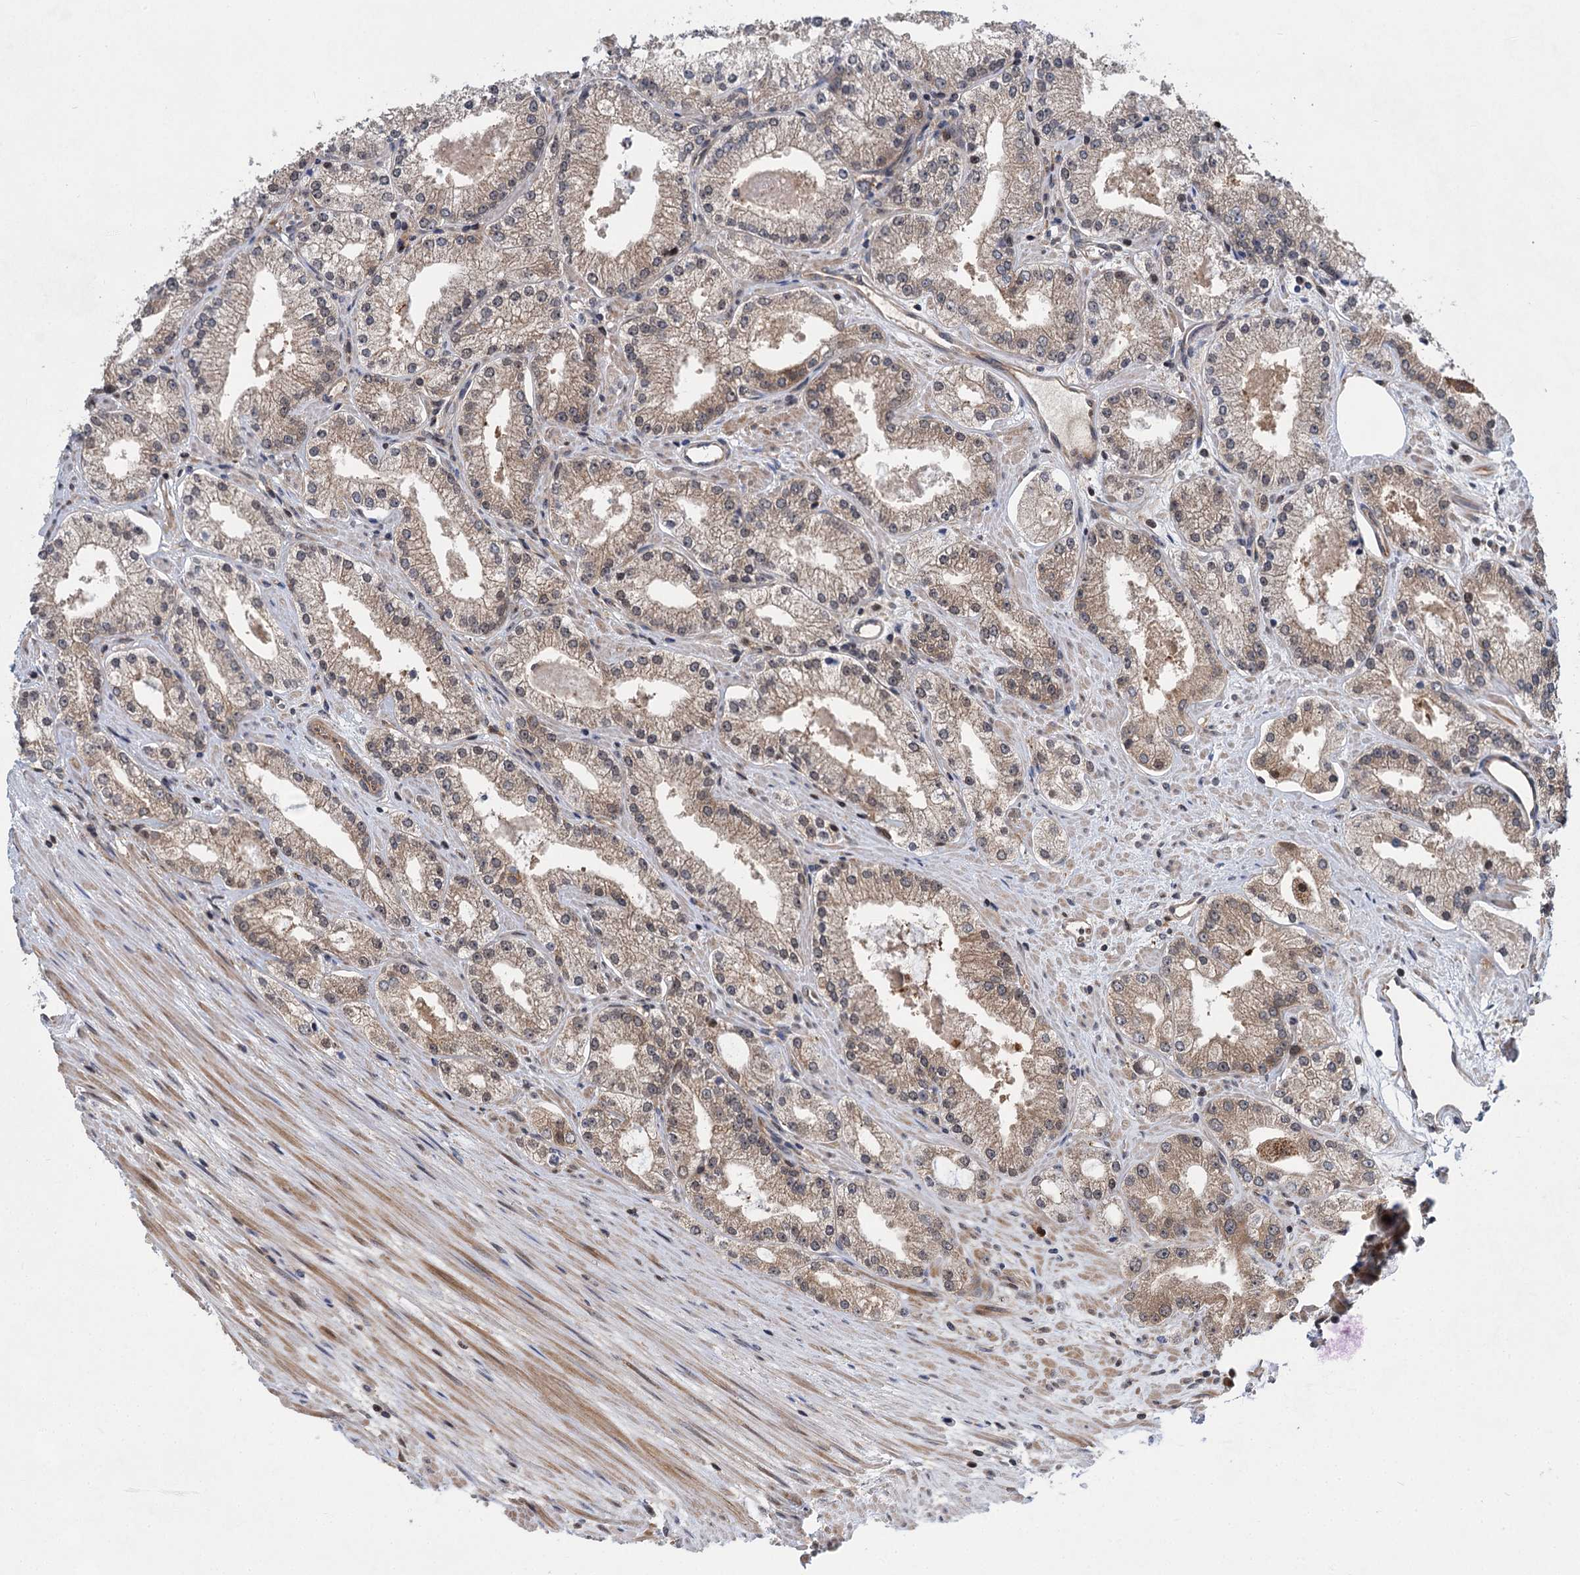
{"staining": {"intensity": "weak", "quantity": ">75%", "location": "cytoplasmic/membranous,nuclear"}, "tissue": "prostate cancer", "cell_type": "Tumor cells", "image_type": "cancer", "snomed": [{"axis": "morphology", "description": "Adenocarcinoma, Low grade"}, {"axis": "topography", "description": "Prostate"}], "caption": "This is an image of immunohistochemistry (IHC) staining of prostate cancer, which shows weak positivity in the cytoplasmic/membranous and nuclear of tumor cells.", "gene": "GPBP1", "patient": {"sex": "male", "age": 69}}